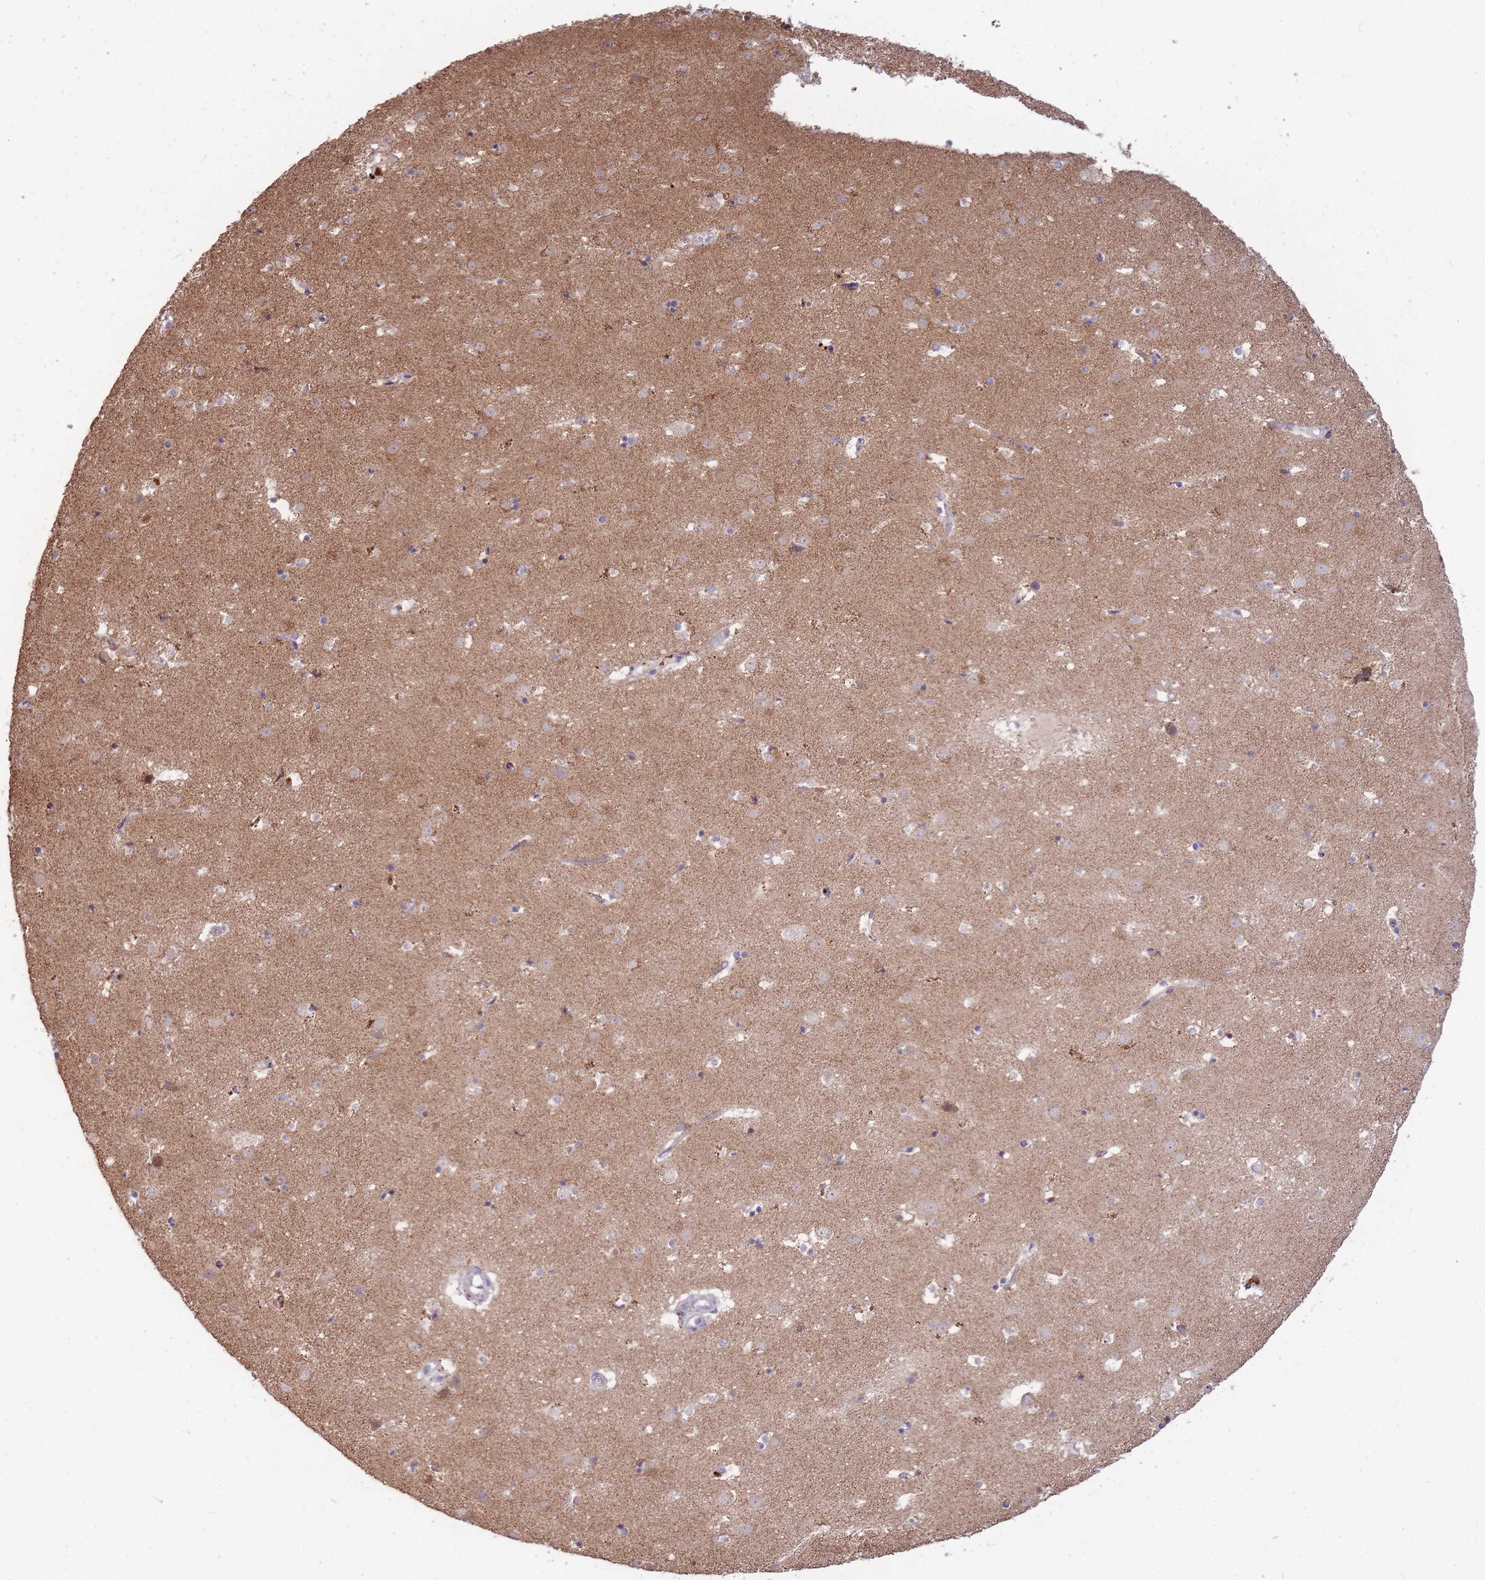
{"staining": {"intensity": "negative", "quantity": "none", "location": "none"}, "tissue": "caudate", "cell_type": "Glial cells", "image_type": "normal", "snomed": [{"axis": "morphology", "description": "Normal tissue, NOS"}, {"axis": "topography", "description": "Lateral ventricle wall"}], "caption": "Photomicrograph shows no protein expression in glial cells of normal caudate.", "gene": "IGF2BP2", "patient": {"sex": "male", "age": 58}}